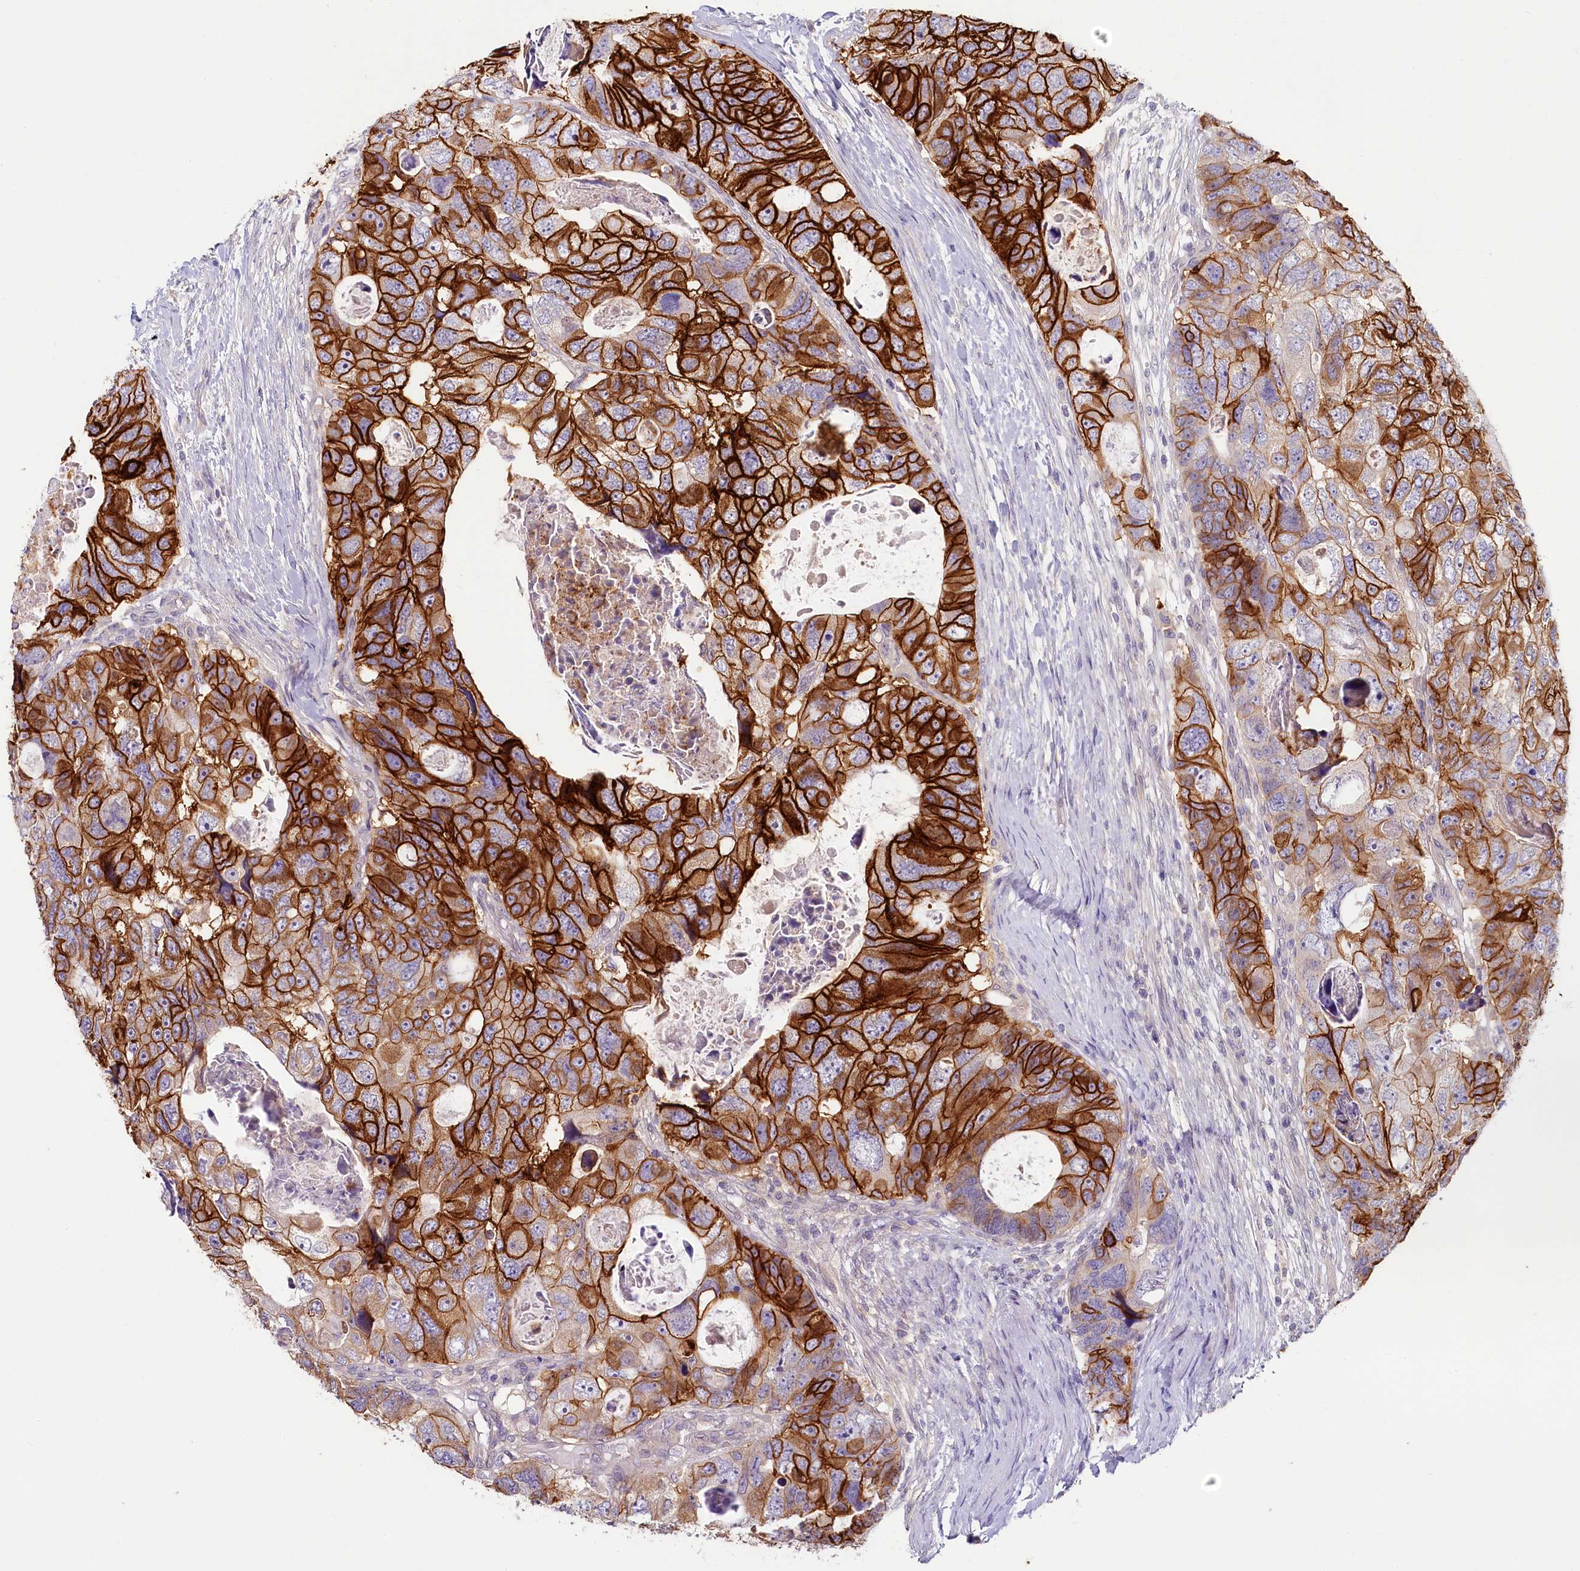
{"staining": {"intensity": "strong", "quantity": "25%-75%", "location": "cytoplasmic/membranous"}, "tissue": "colorectal cancer", "cell_type": "Tumor cells", "image_type": "cancer", "snomed": [{"axis": "morphology", "description": "Adenocarcinoma, NOS"}, {"axis": "topography", "description": "Rectum"}], "caption": "Adenocarcinoma (colorectal) stained for a protein exhibits strong cytoplasmic/membranous positivity in tumor cells.", "gene": "PDE6D", "patient": {"sex": "male", "age": 59}}